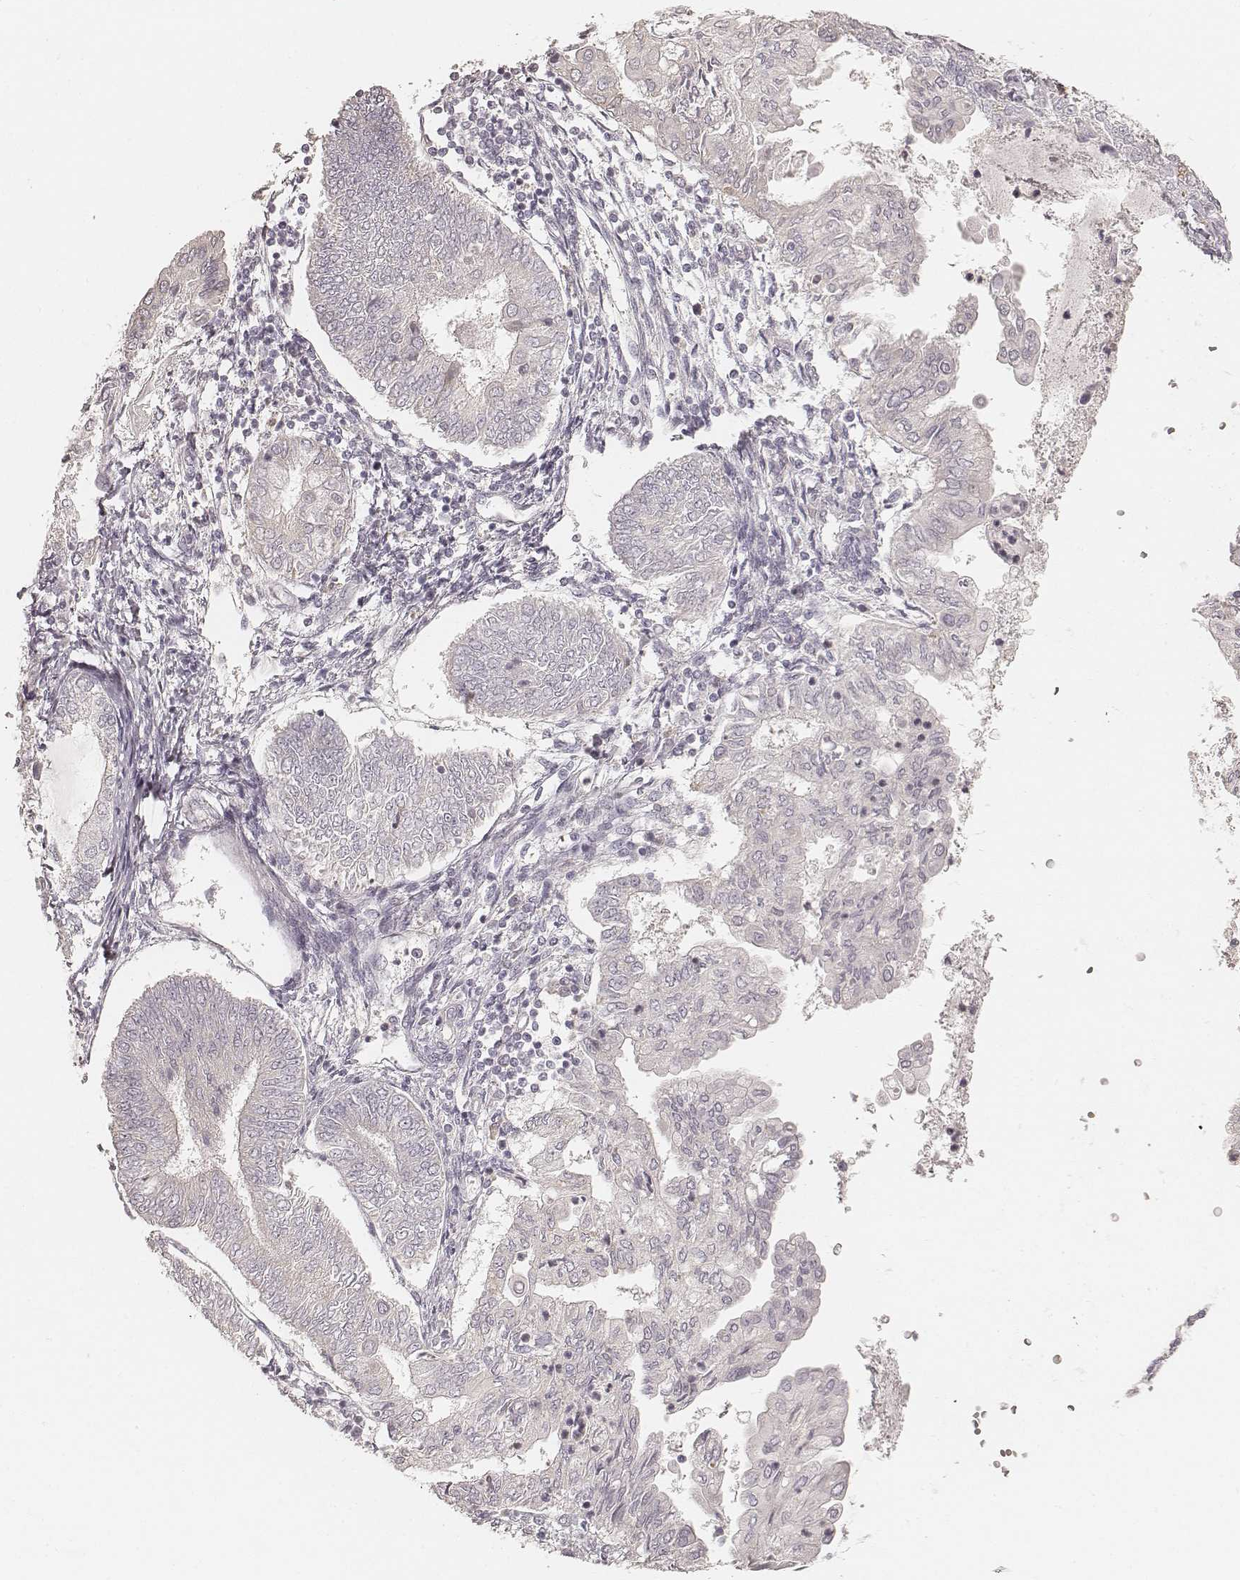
{"staining": {"intensity": "negative", "quantity": "none", "location": "none"}, "tissue": "endometrial cancer", "cell_type": "Tumor cells", "image_type": "cancer", "snomed": [{"axis": "morphology", "description": "Adenocarcinoma, NOS"}, {"axis": "topography", "description": "Endometrium"}], "caption": "Tumor cells show no significant staining in endometrial adenocarcinoma.", "gene": "FMNL2", "patient": {"sex": "female", "age": 68}}